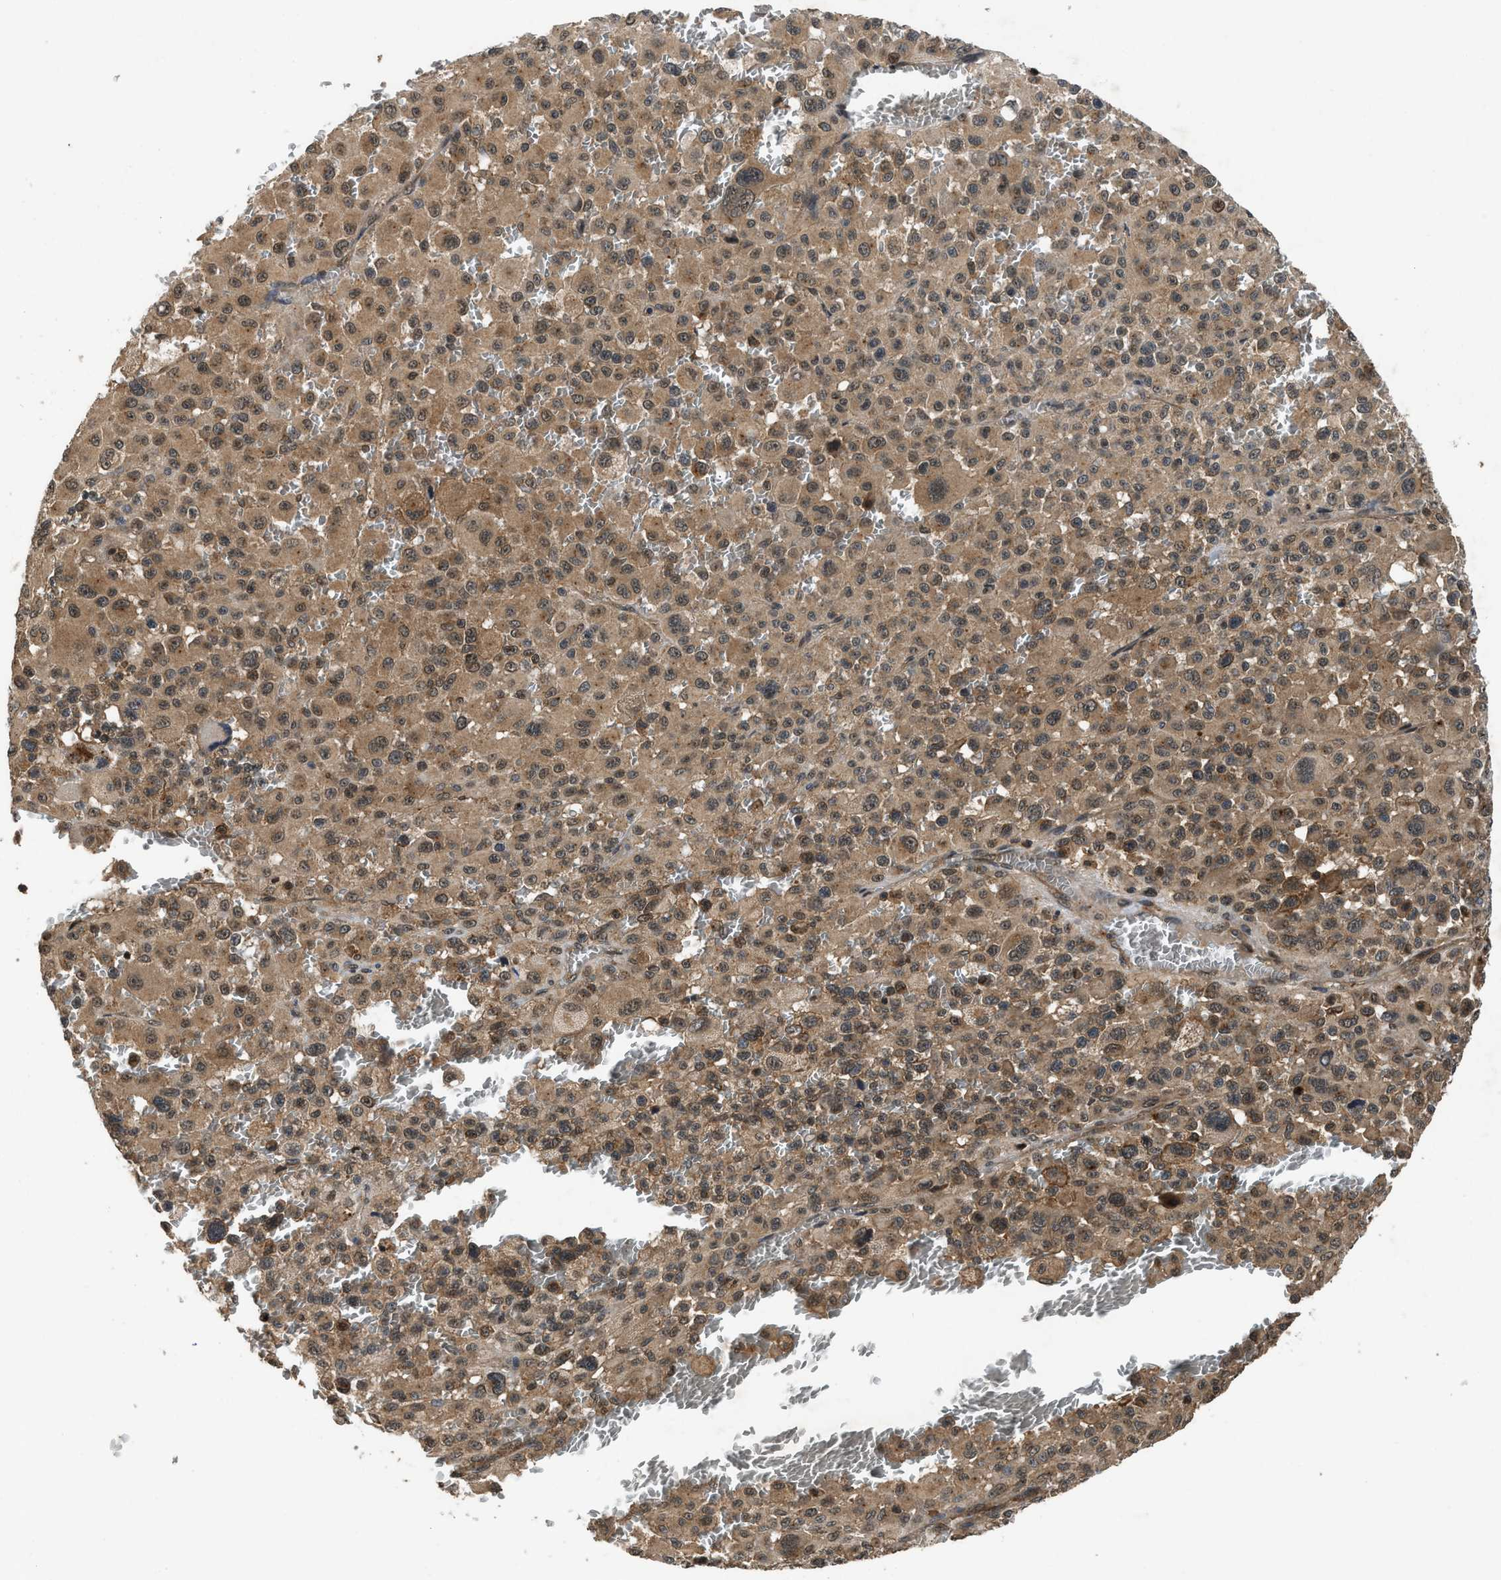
{"staining": {"intensity": "moderate", "quantity": ">75%", "location": "cytoplasmic/membranous"}, "tissue": "melanoma", "cell_type": "Tumor cells", "image_type": "cancer", "snomed": [{"axis": "morphology", "description": "Malignant melanoma, NOS"}, {"axis": "topography", "description": "Skin"}], "caption": "Approximately >75% of tumor cells in melanoma reveal moderate cytoplasmic/membranous protein positivity as visualized by brown immunohistochemical staining.", "gene": "RPS6KB1", "patient": {"sex": "female", "age": 81}}